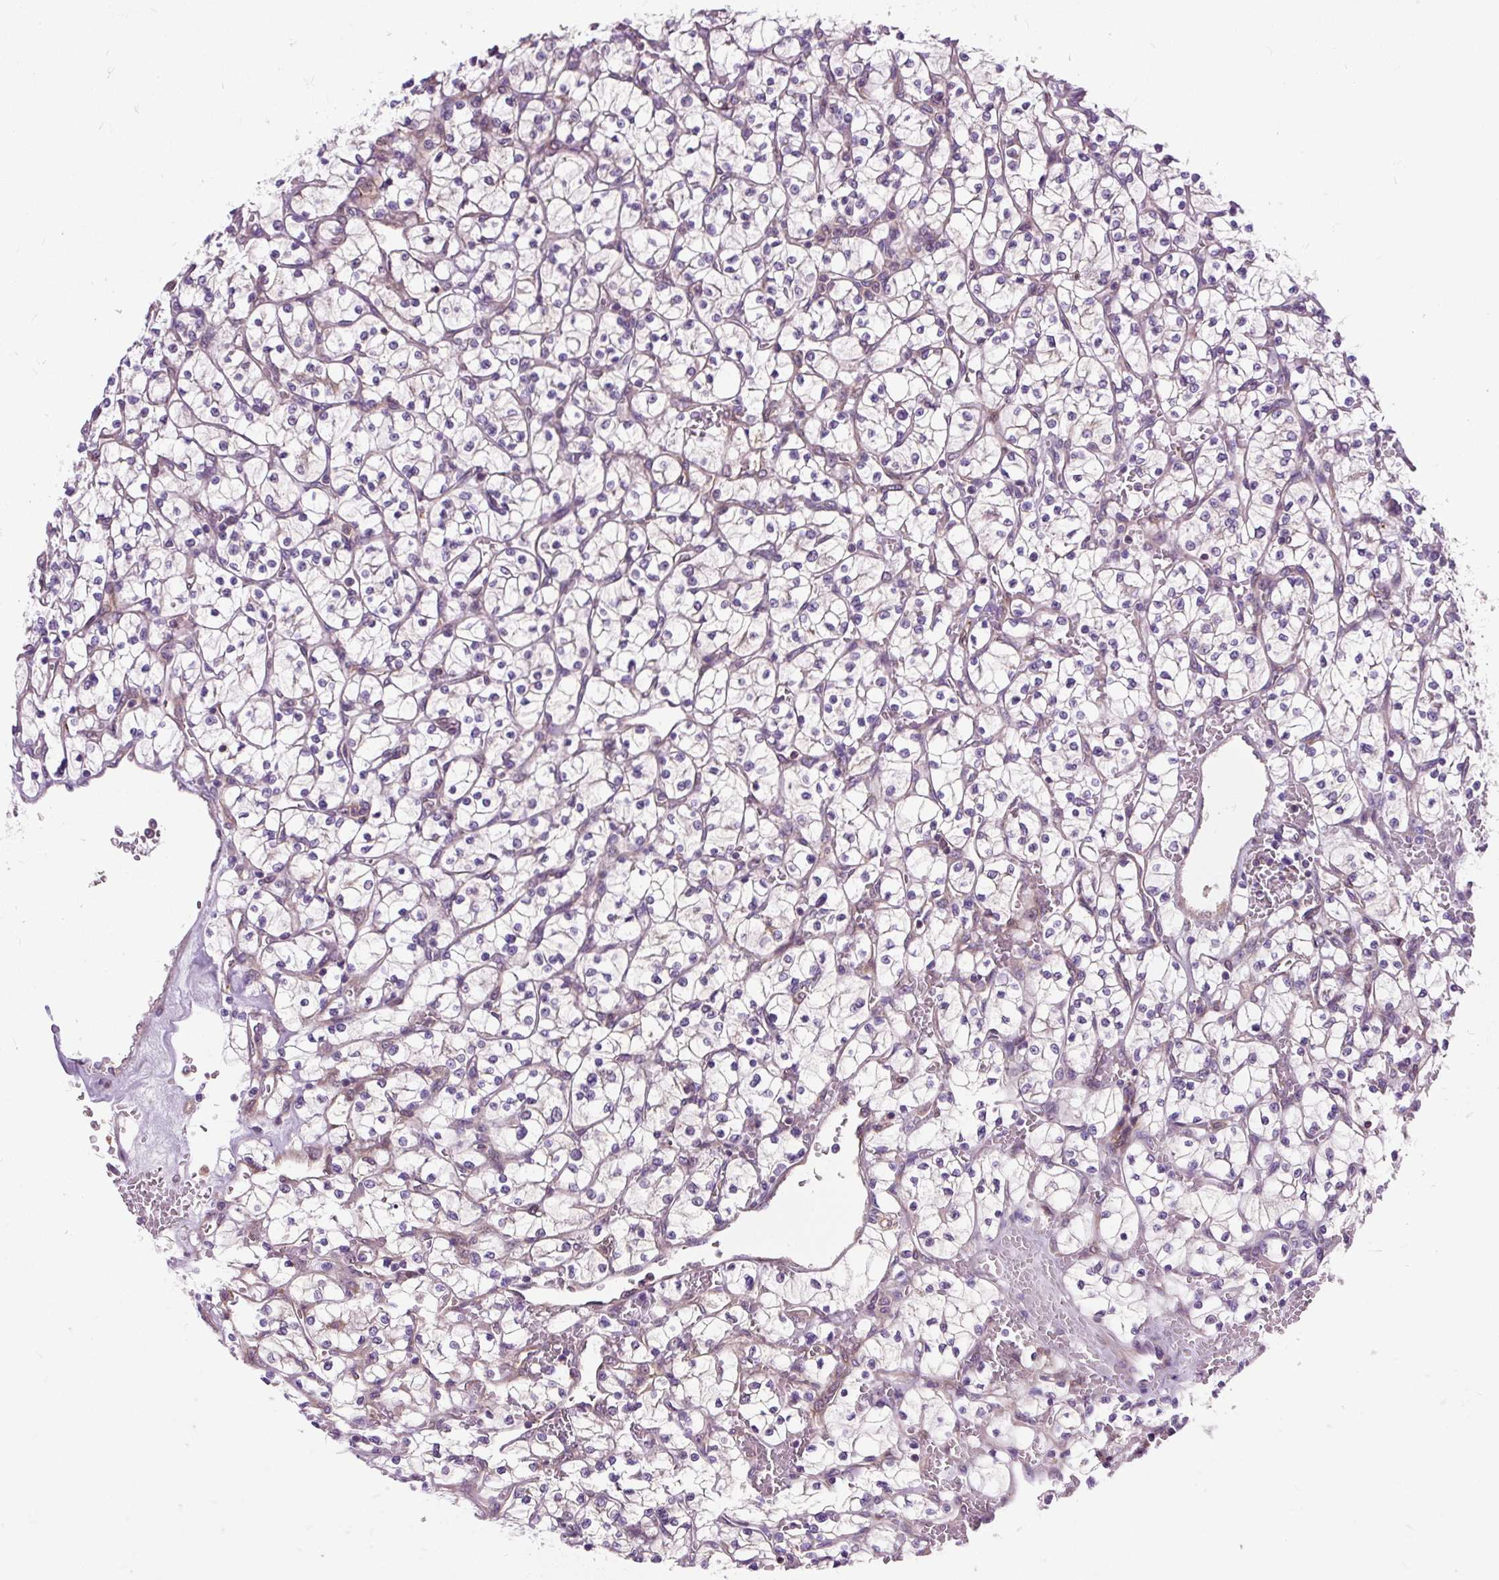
{"staining": {"intensity": "negative", "quantity": "none", "location": "none"}, "tissue": "renal cancer", "cell_type": "Tumor cells", "image_type": "cancer", "snomed": [{"axis": "morphology", "description": "Adenocarcinoma, NOS"}, {"axis": "topography", "description": "Kidney"}], "caption": "Tumor cells show no significant protein staining in adenocarcinoma (renal).", "gene": "PCDHGB3", "patient": {"sex": "female", "age": 64}}